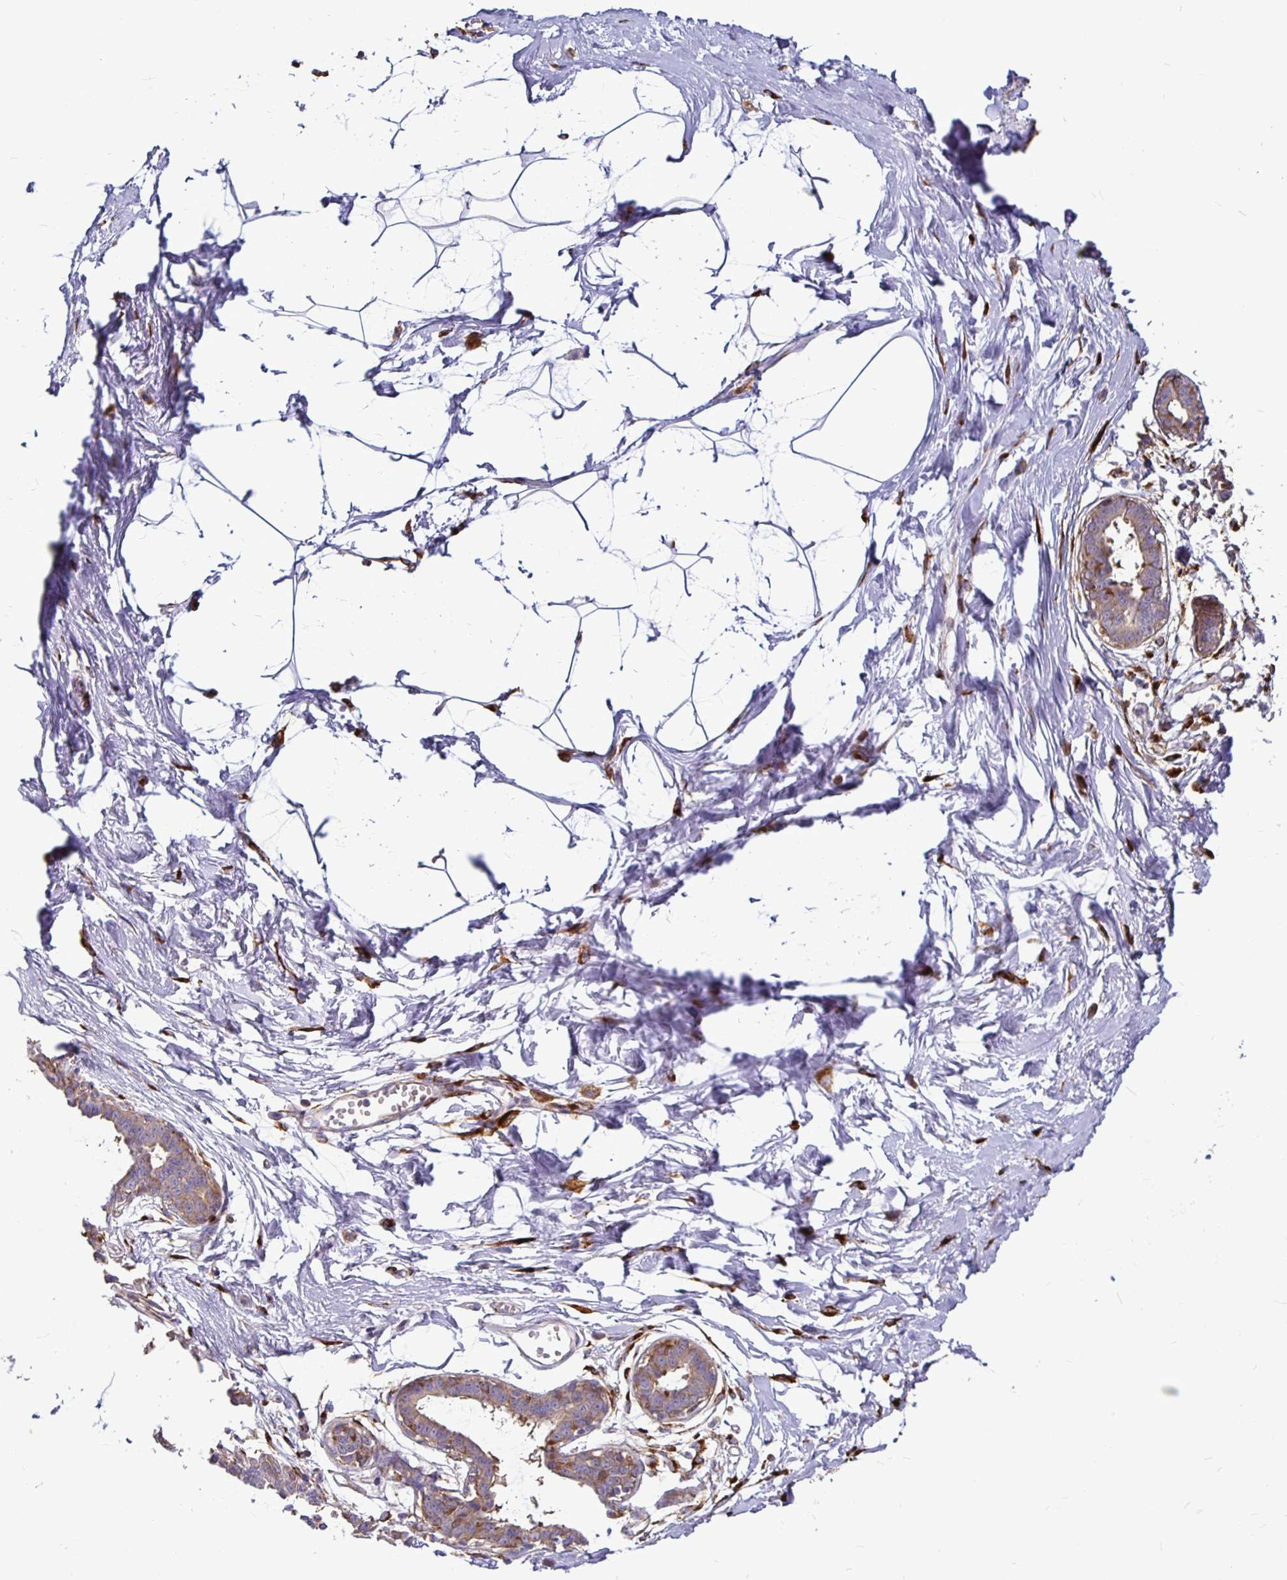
{"staining": {"intensity": "strong", "quantity": "<25%", "location": "cytoplasmic/membranous"}, "tissue": "breast", "cell_type": "Adipocytes", "image_type": "normal", "snomed": [{"axis": "morphology", "description": "Normal tissue, NOS"}, {"axis": "topography", "description": "Breast"}], "caption": "Human breast stained with a brown dye exhibits strong cytoplasmic/membranous positive staining in approximately <25% of adipocytes.", "gene": "P4HA2", "patient": {"sex": "female", "age": 45}}